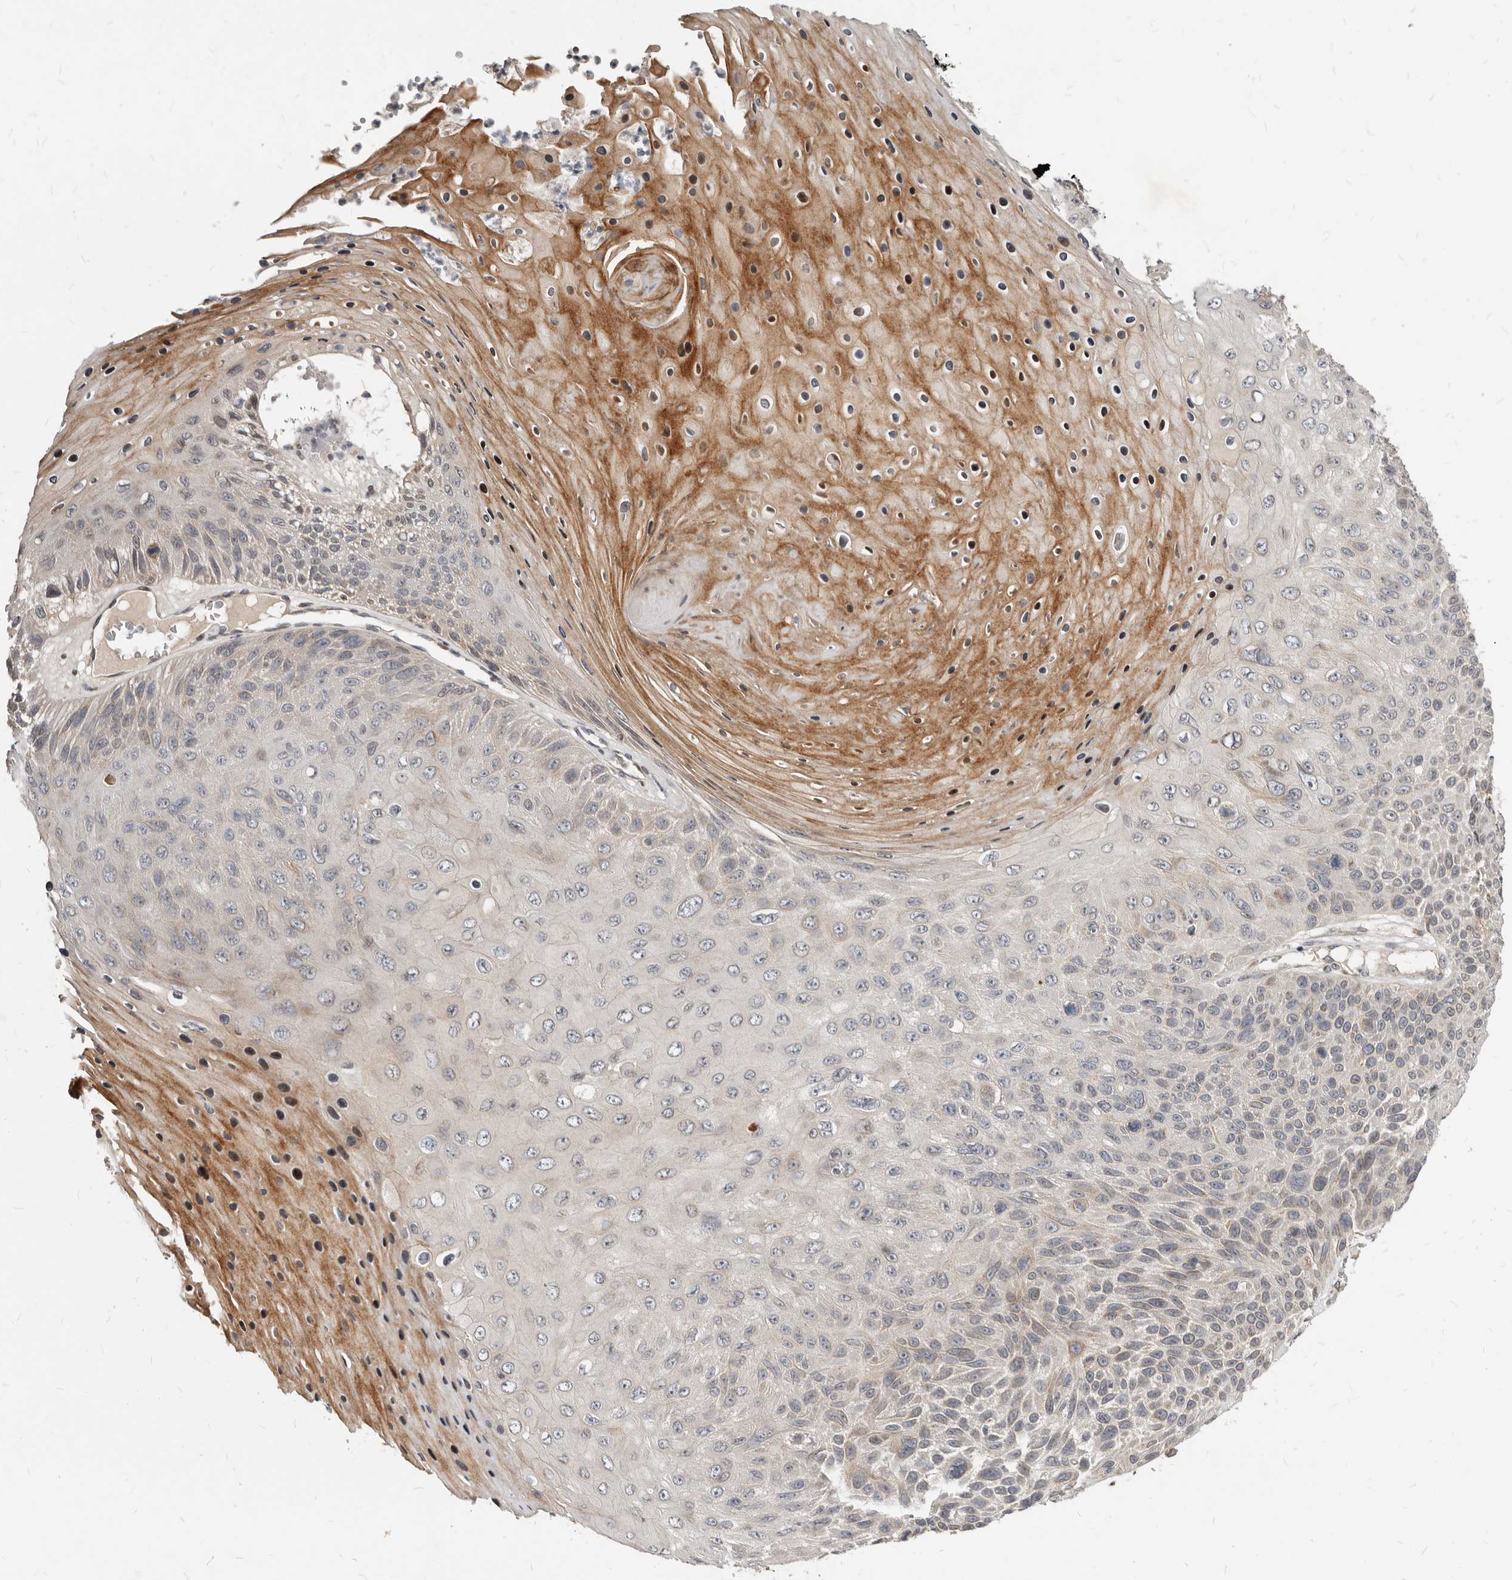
{"staining": {"intensity": "moderate", "quantity": "<25%", "location": "cytoplasmic/membranous,nuclear"}, "tissue": "skin cancer", "cell_type": "Tumor cells", "image_type": "cancer", "snomed": [{"axis": "morphology", "description": "Squamous cell carcinoma, NOS"}, {"axis": "topography", "description": "Skin"}], "caption": "The immunohistochemical stain highlights moderate cytoplasmic/membranous and nuclear staining in tumor cells of skin squamous cell carcinoma tissue.", "gene": "NPY4R", "patient": {"sex": "female", "age": 88}}